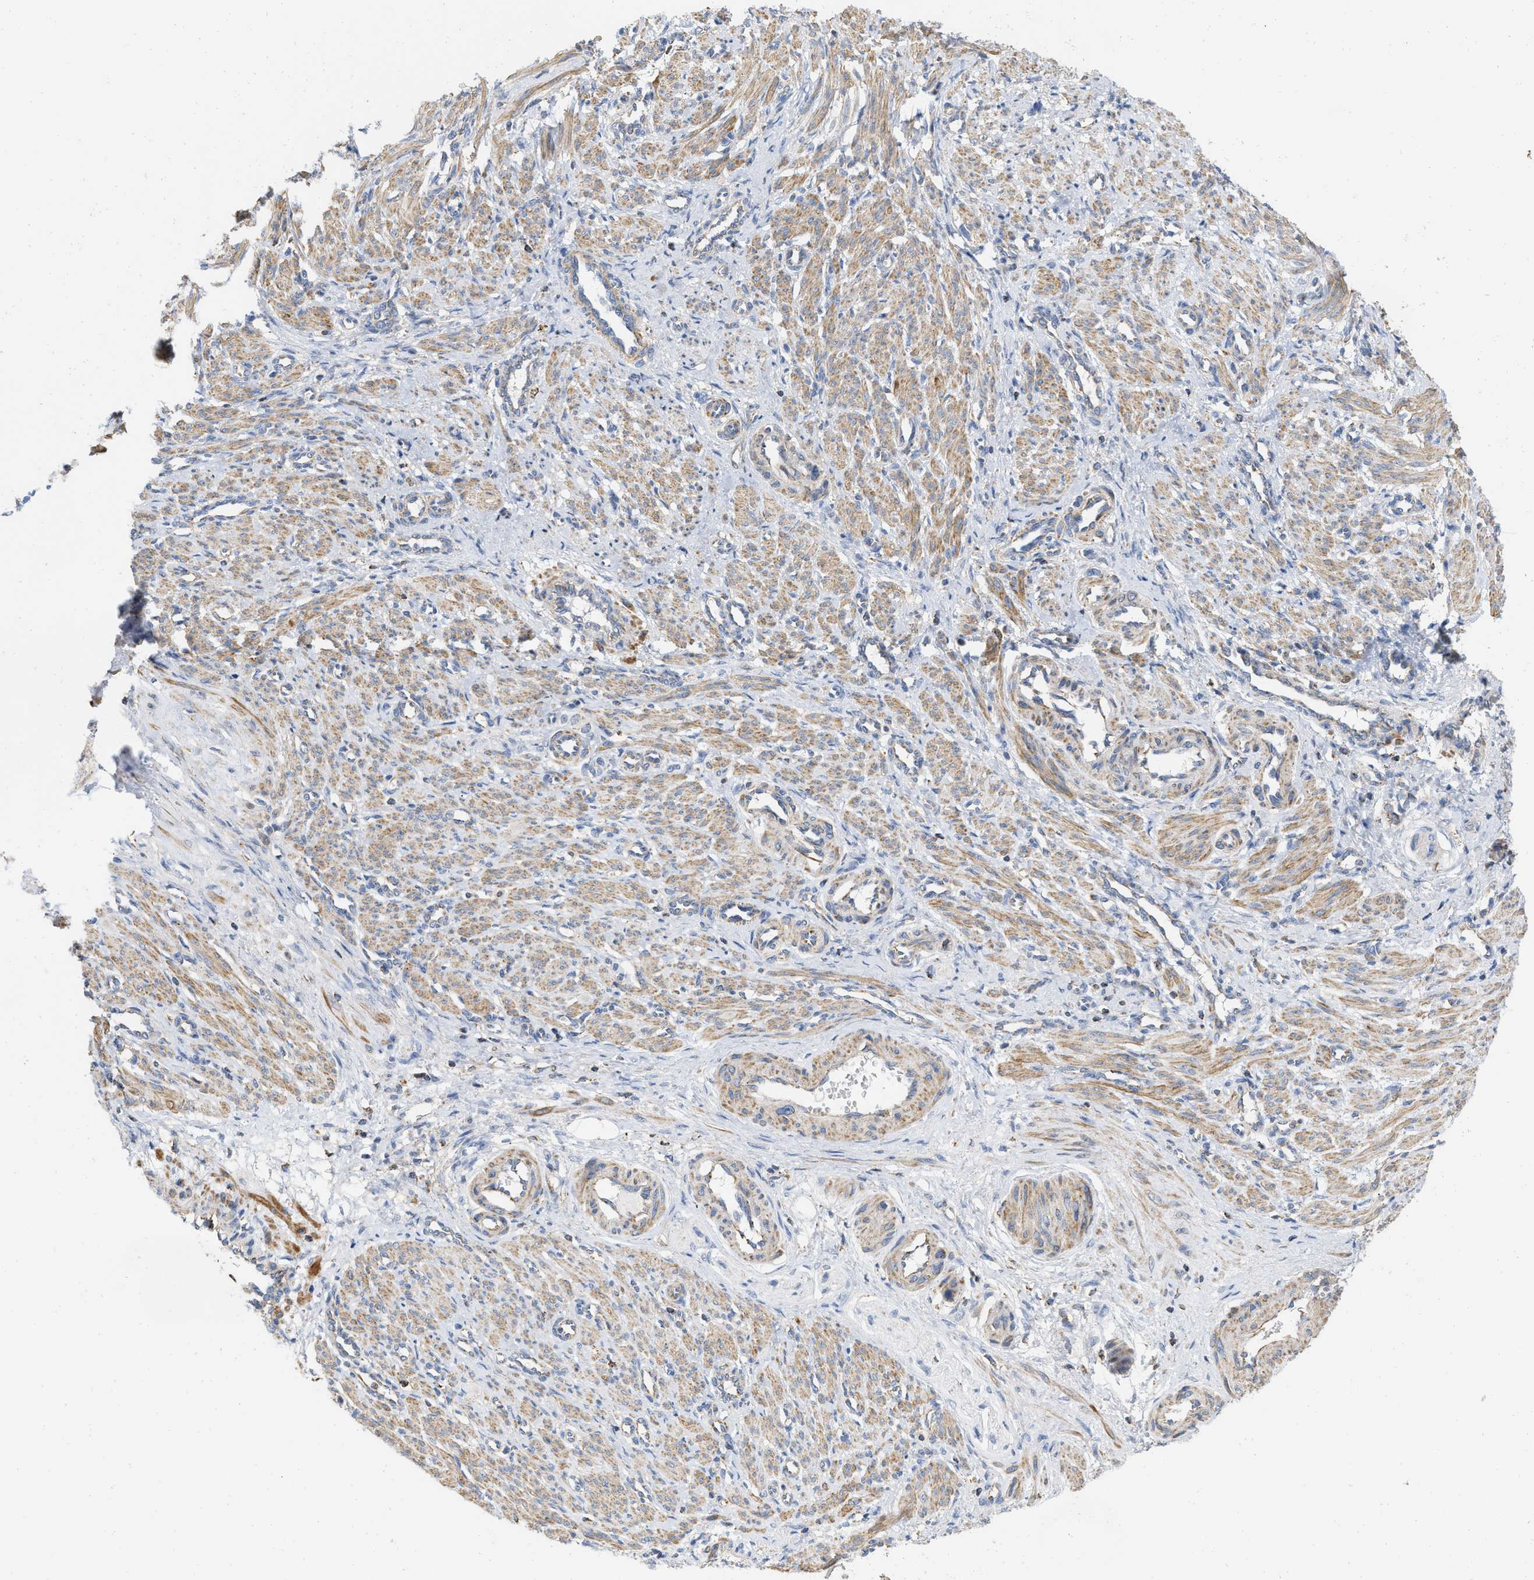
{"staining": {"intensity": "moderate", "quantity": ">75%", "location": "cytoplasmic/membranous"}, "tissue": "smooth muscle", "cell_type": "Smooth muscle cells", "image_type": "normal", "snomed": [{"axis": "morphology", "description": "Normal tissue, NOS"}, {"axis": "topography", "description": "Endometrium"}], "caption": "Benign smooth muscle demonstrates moderate cytoplasmic/membranous positivity in about >75% of smooth muscle cells Nuclei are stained in blue..", "gene": "GRB10", "patient": {"sex": "female", "age": 33}}